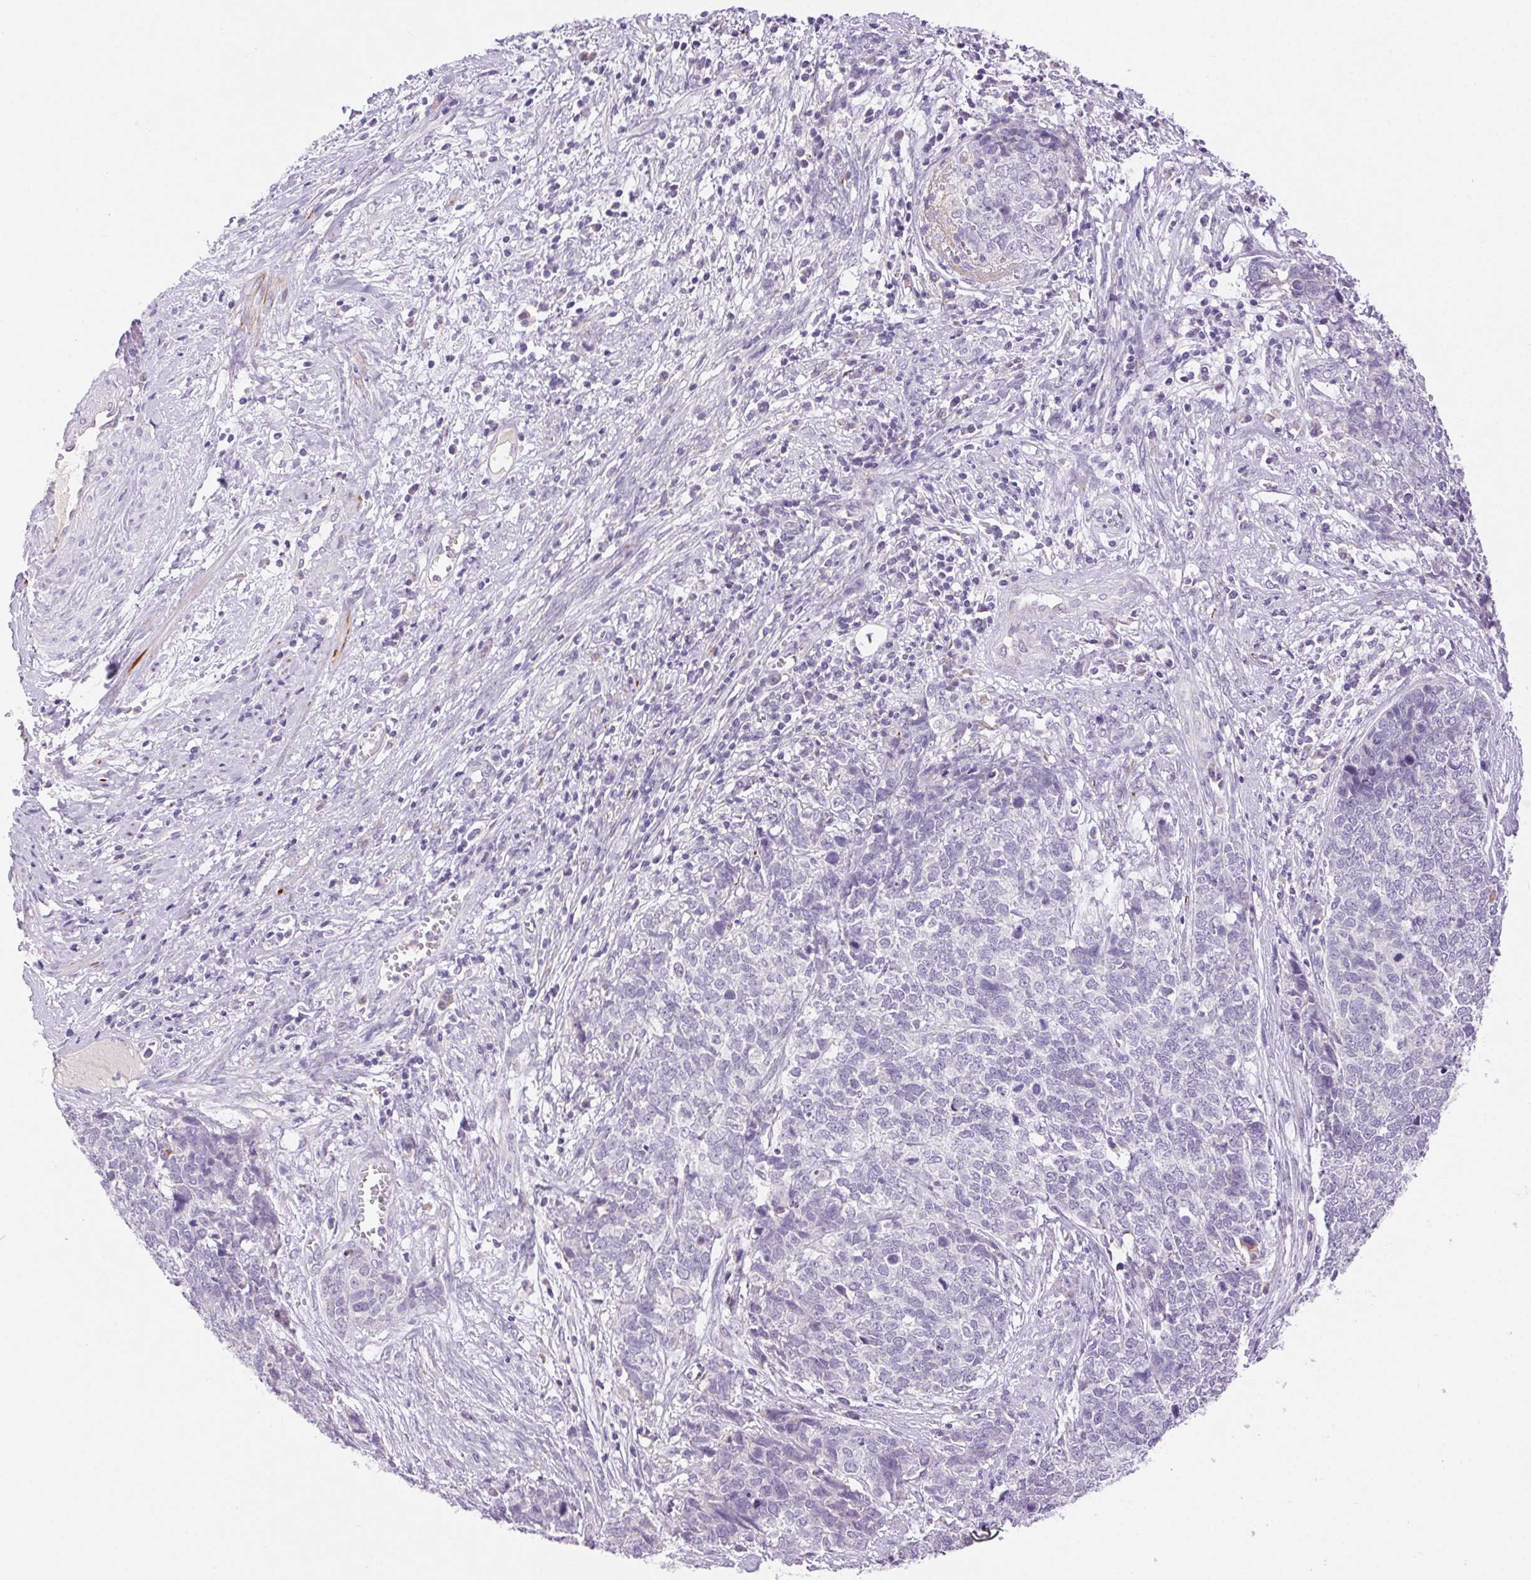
{"staining": {"intensity": "negative", "quantity": "none", "location": "none"}, "tissue": "cervical cancer", "cell_type": "Tumor cells", "image_type": "cancer", "snomed": [{"axis": "morphology", "description": "Adenocarcinoma, NOS"}, {"axis": "topography", "description": "Cervix"}], "caption": "This is an immunohistochemistry histopathology image of cervical adenocarcinoma. There is no expression in tumor cells.", "gene": "ARHGAP11B", "patient": {"sex": "female", "age": 63}}